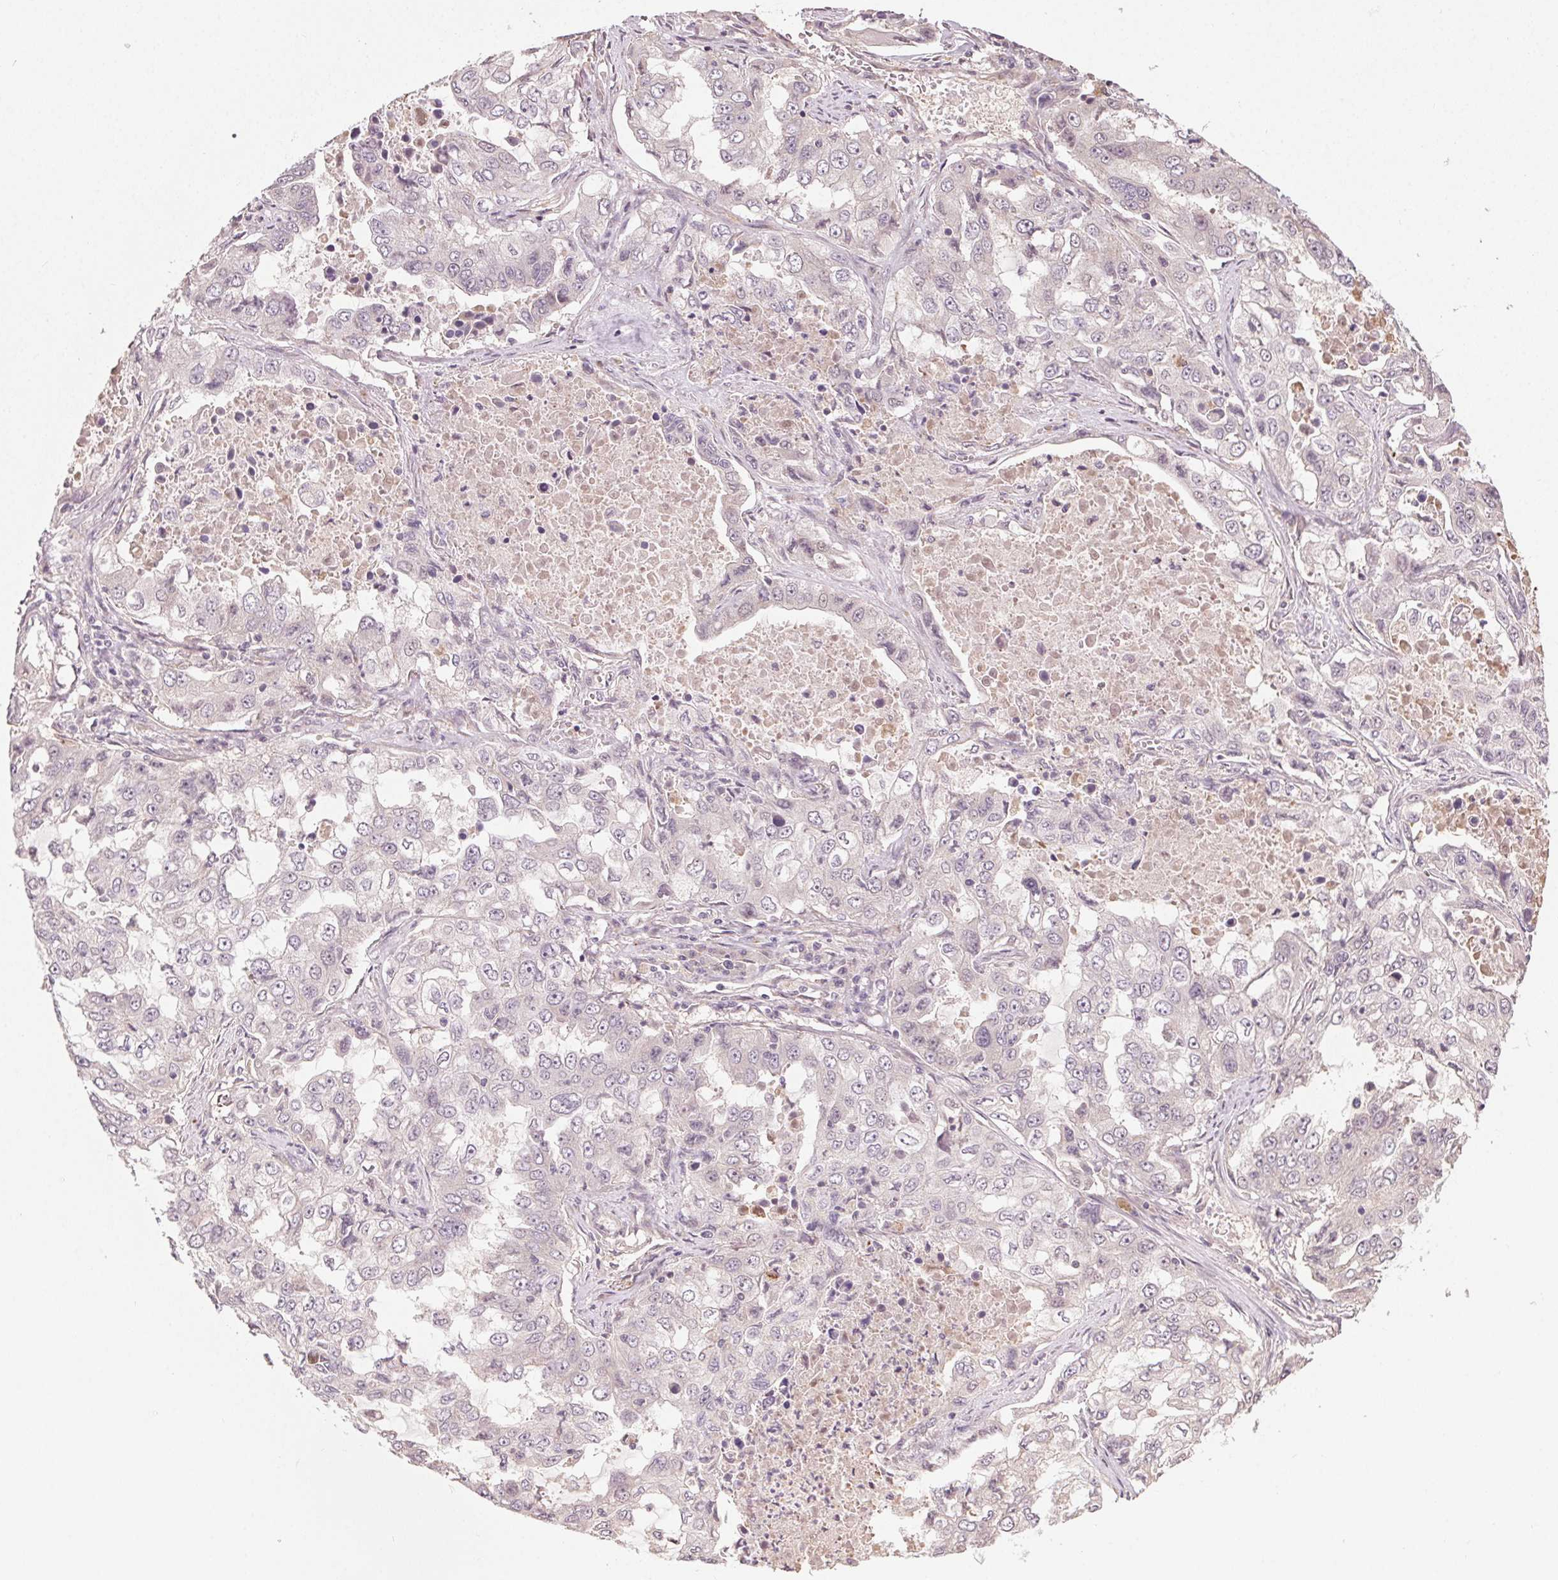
{"staining": {"intensity": "negative", "quantity": "none", "location": "none"}, "tissue": "lung cancer", "cell_type": "Tumor cells", "image_type": "cancer", "snomed": [{"axis": "morphology", "description": "Adenocarcinoma, NOS"}, {"axis": "topography", "description": "Lung"}], "caption": "Immunohistochemical staining of lung cancer (adenocarcinoma) displays no significant expression in tumor cells.", "gene": "ATP1B3", "patient": {"sex": "female", "age": 61}}